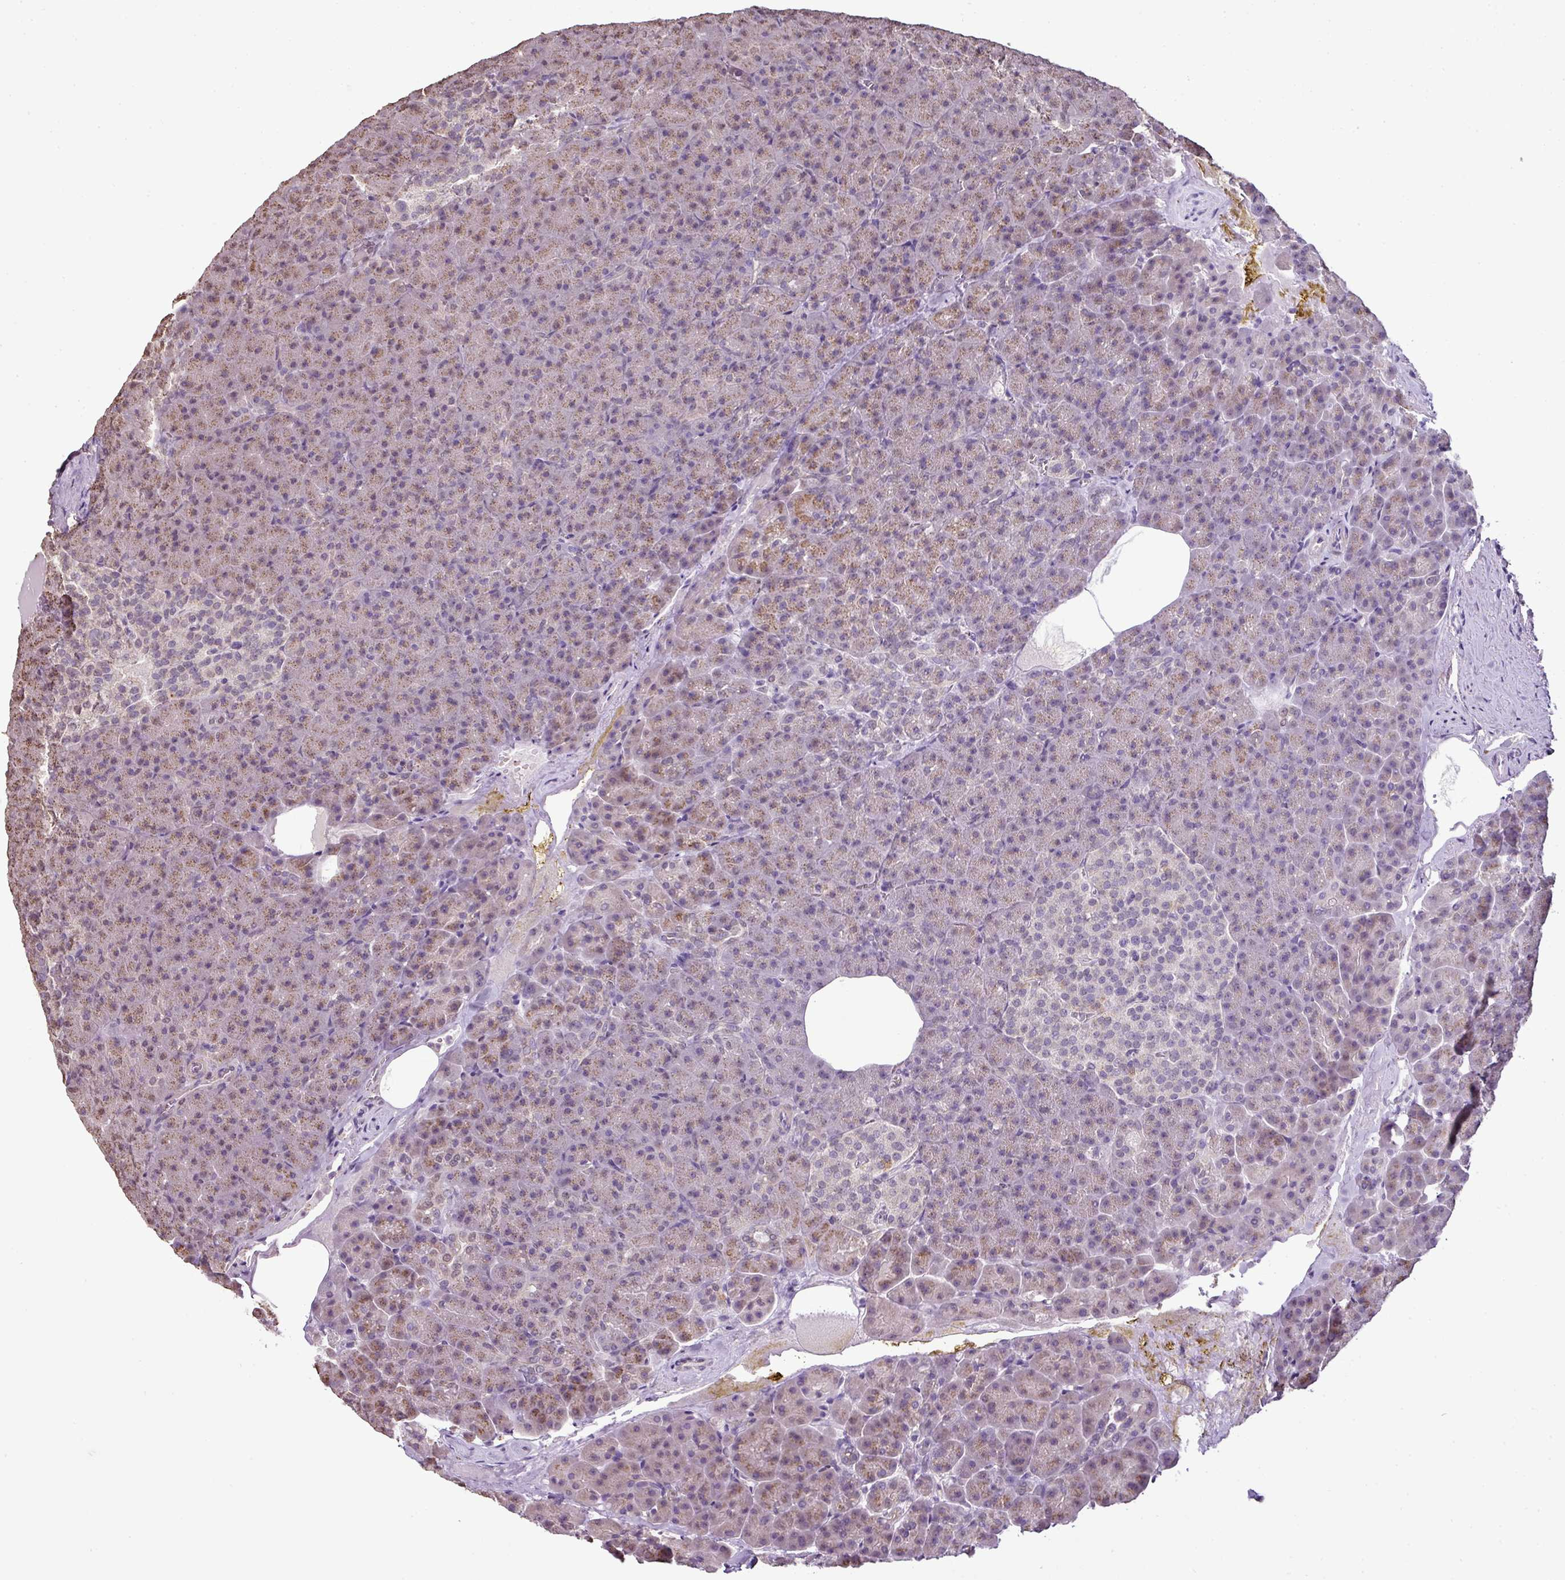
{"staining": {"intensity": "moderate", "quantity": "25%-75%", "location": "cytoplasmic/membranous"}, "tissue": "pancreas", "cell_type": "Exocrine glandular cells", "image_type": "normal", "snomed": [{"axis": "morphology", "description": "Normal tissue, NOS"}, {"axis": "topography", "description": "Pancreas"}], "caption": "Immunohistochemistry image of unremarkable pancreas stained for a protein (brown), which displays medium levels of moderate cytoplasmic/membranous staining in about 25%-75% of exocrine glandular cells.", "gene": "JPH2", "patient": {"sex": "female", "age": 74}}